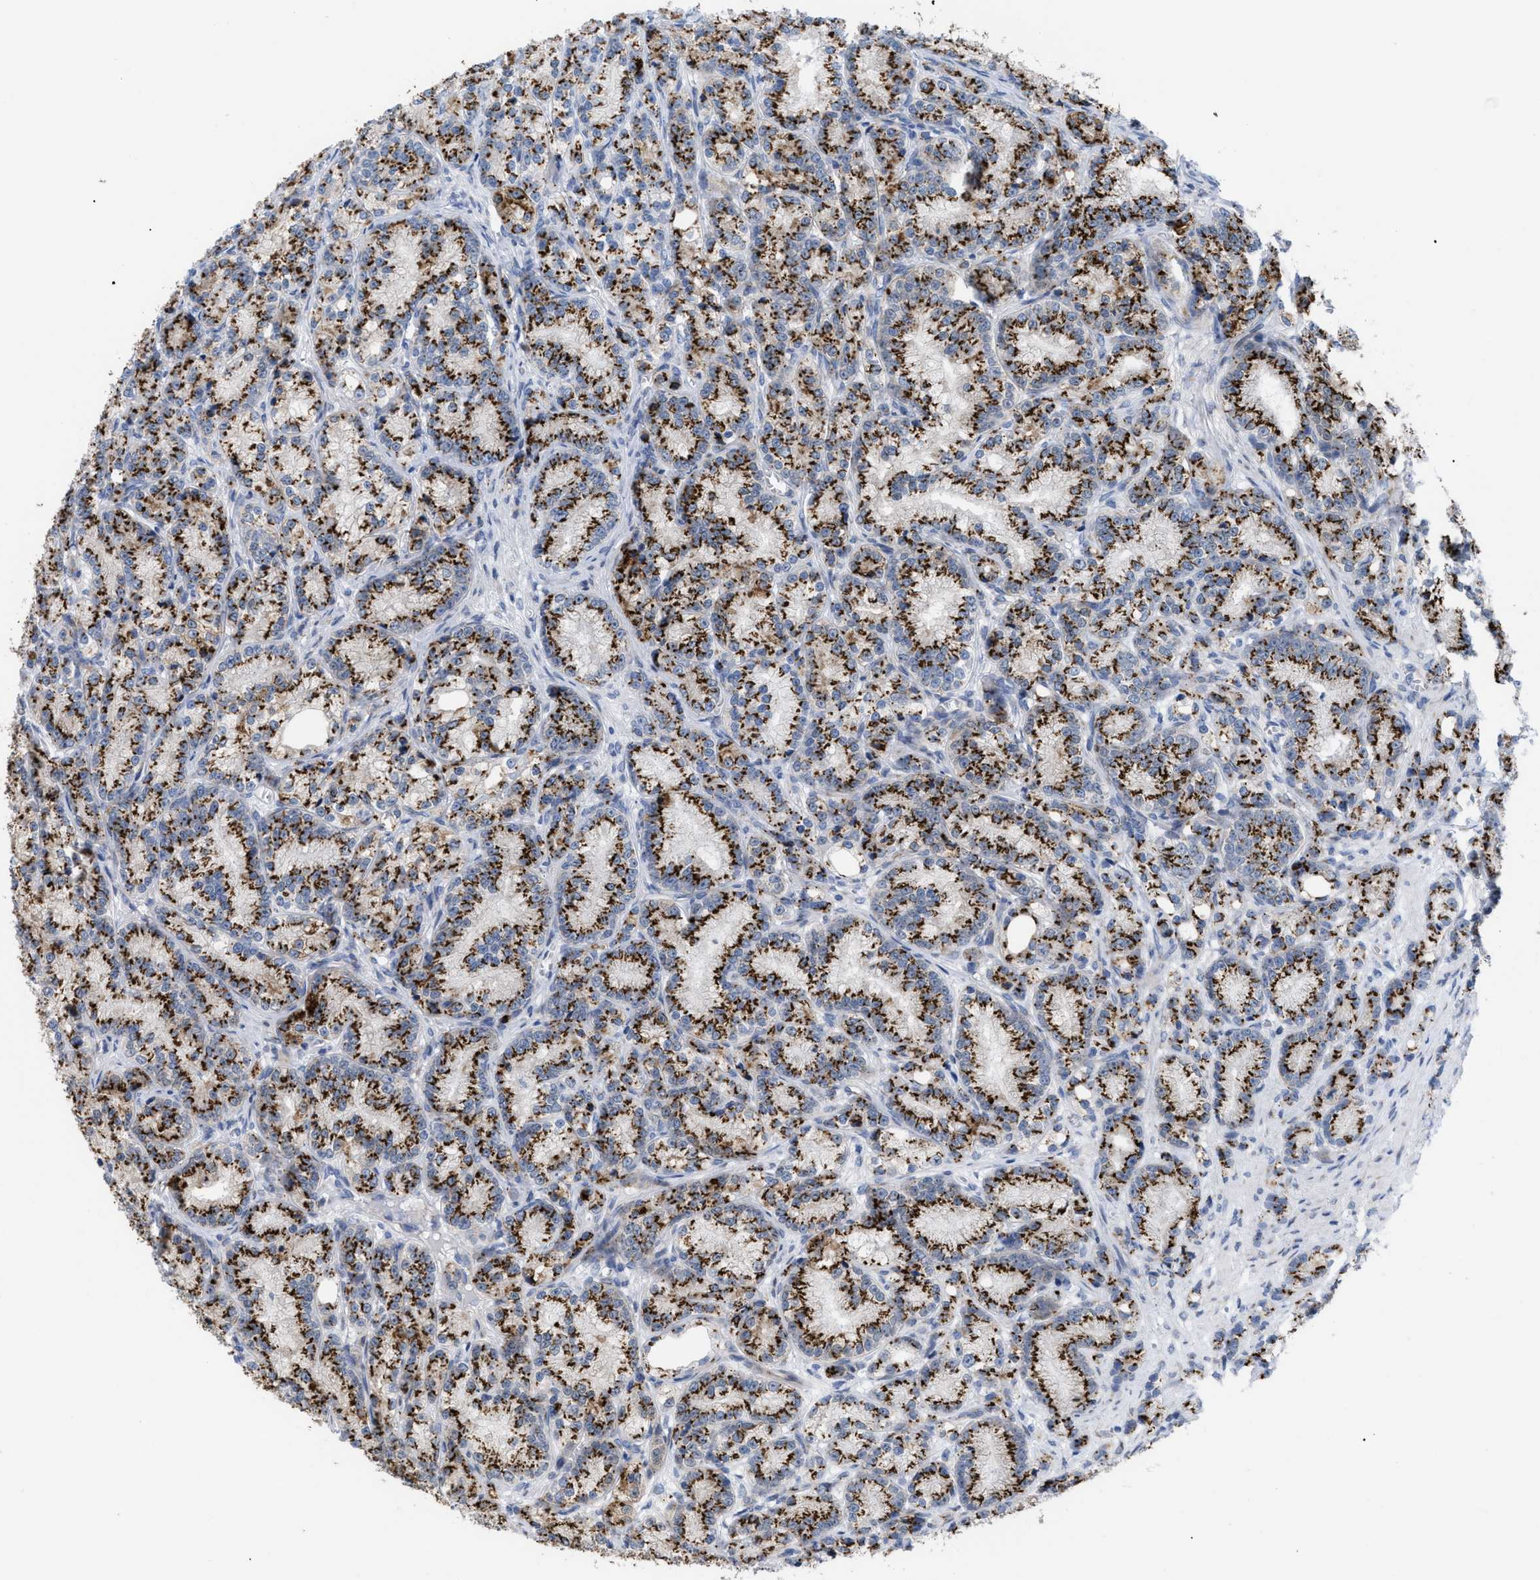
{"staining": {"intensity": "strong", "quantity": ">75%", "location": "cytoplasmic/membranous"}, "tissue": "prostate cancer", "cell_type": "Tumor cells", "image_type": "cancer", "snomed": [{"axis": "morphology", "description": "Adenocarcinoma, Low grade"}, {"axis": "topography", "description": "Prostate"}], "caption": "Protein staining of prostate cancer (low-grade adenocarcinoma) tissue demonstrates strong cytoplasmic/membranous staining in about >75% of tumor cells.", "gene": "TMEM17", "patient": {"sex": "male", "age": 89}}